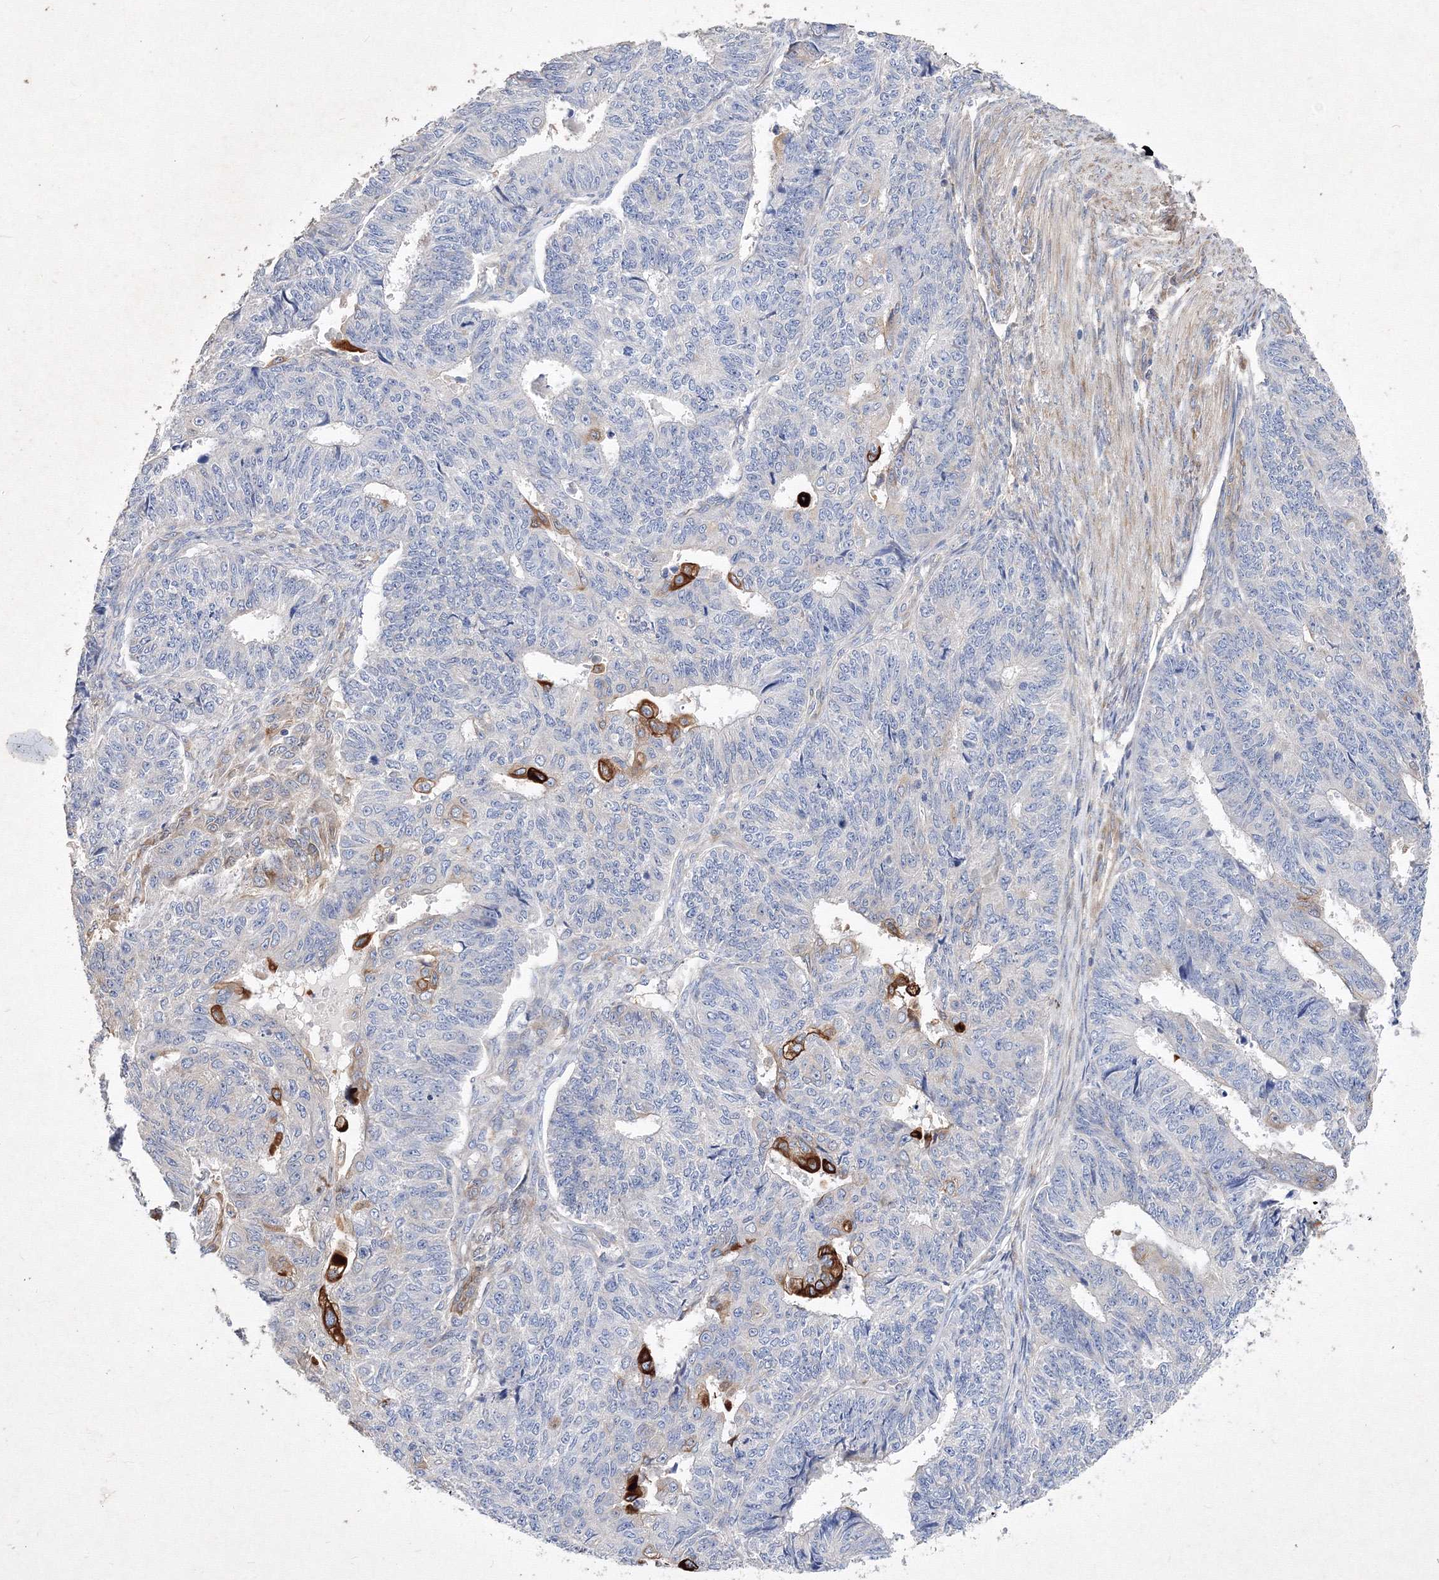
{"staining": {"intensity": "strong", "quantity": "<25%", "location": "cytoplasmic/membranous"}, "tissue": "endometrial cancer", "cell_type": "Tumor cells", "image_type": "cancer", "snomed": [{"axis": "morphology", "description": "Adenocarcinoma, NOS"}, {"axis": "topography", "description": "Endometrium"}], "caption": "Tumor cells show medium levels of strong cytoplasmic/membranous positivity in approximately <25% of cells in human endometrial cancer (adenocarcinoma). Immunohistochemistry (ihc) stains the protein in brown and the nuclei are stained blue.", "gene": "SNX18", "patient": {"sex": "female", "age": 32}}